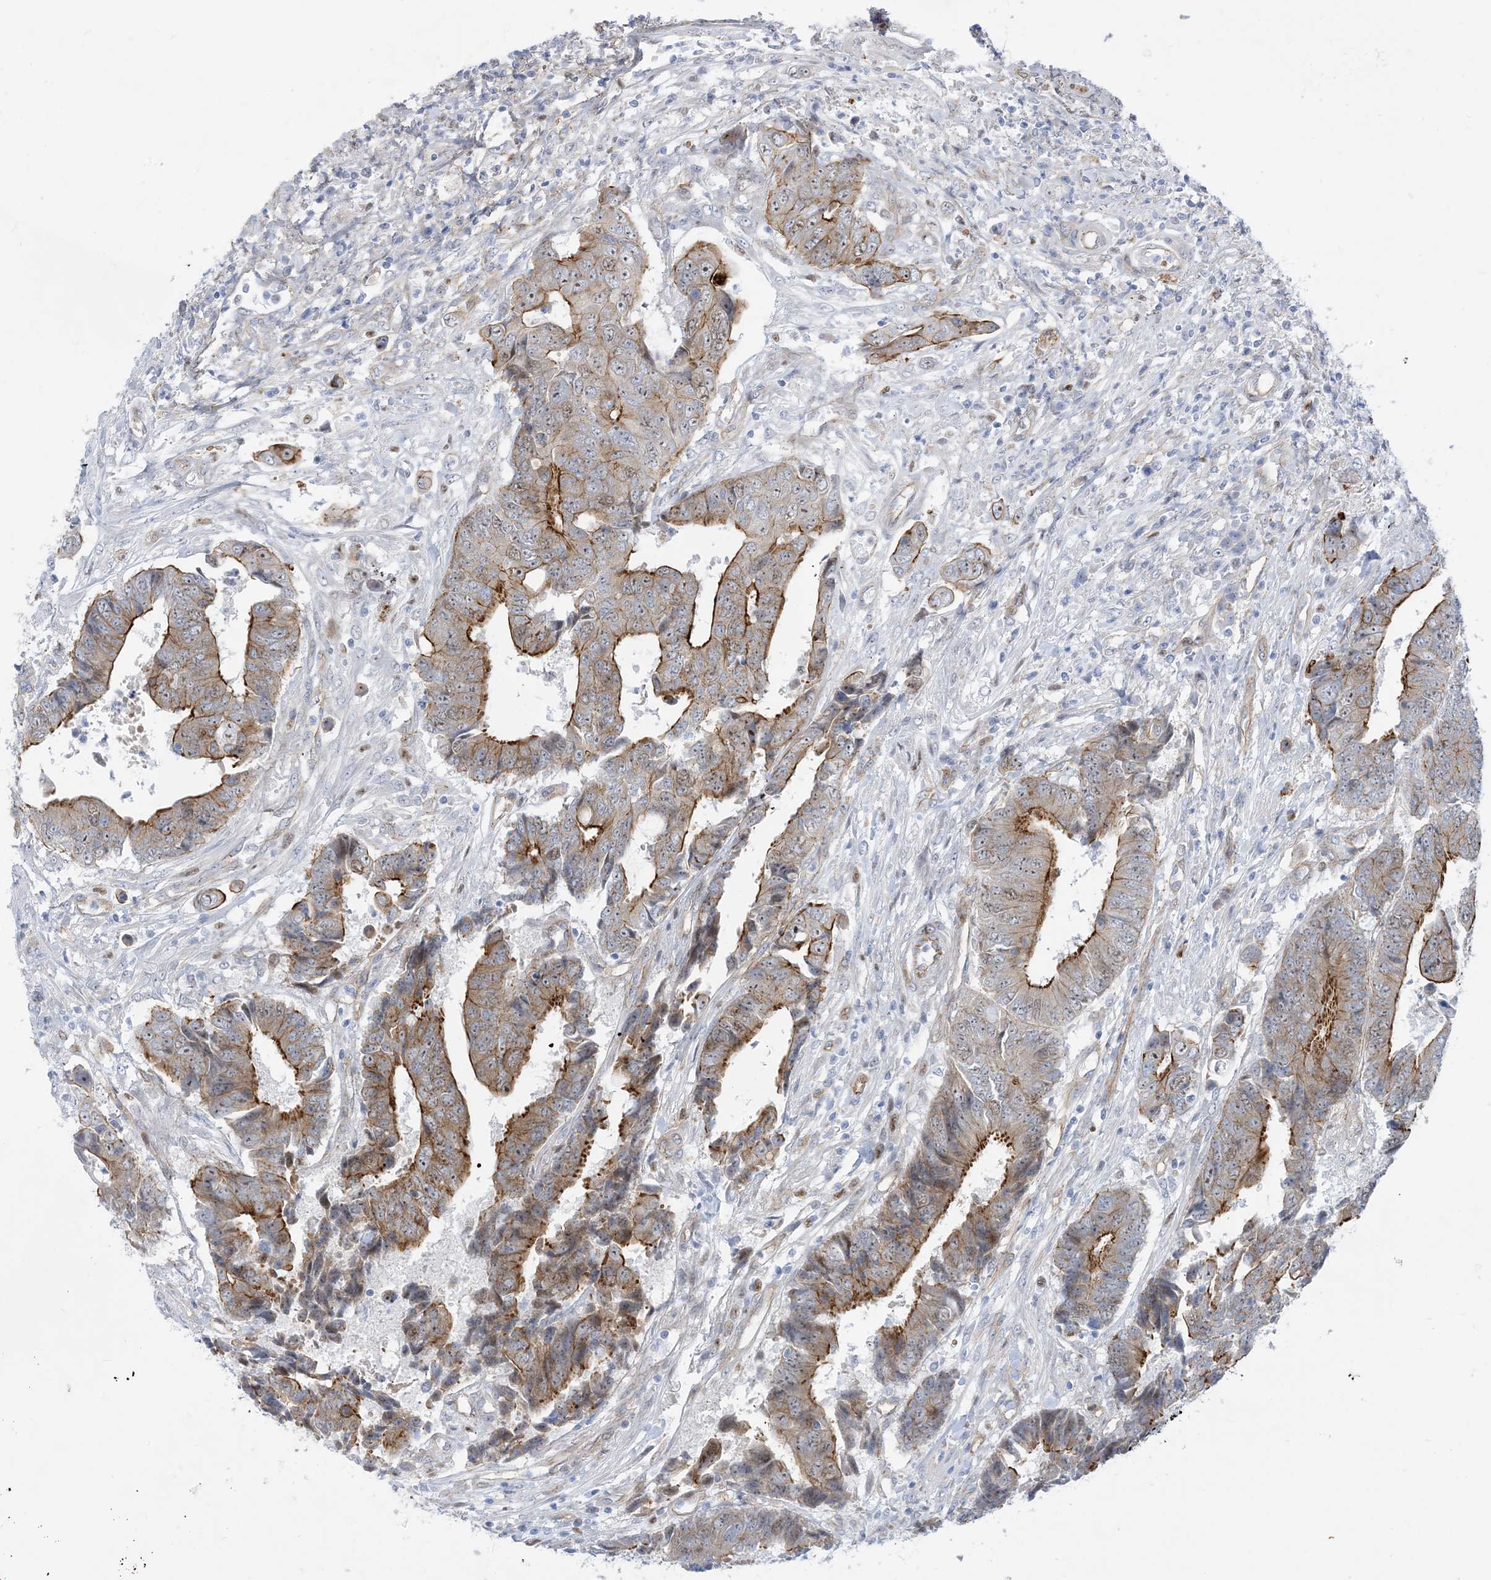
{"staining": {"intensity": "moderate", "quantity": ">75%", "location": "cytoplasmic/membranous"}, "tissue": "colorectal cancer", "cell_type": "Tumor cells", "image_type": "cancer", "snomed": [{"axis": "morphology", "description": "Adenocarcinoma, NOS"}, {"axis": "topography", "description": "Rectum"}], "caption": "This micrograph displays immunohistochemistry staining of colorectal adenocarcinoma, with medium moderate cytoplasmic/membranous staining in approximately >75% of tumor cells.", "gene": "MARS2", "patient": {"sex": "male", "age": 84}}